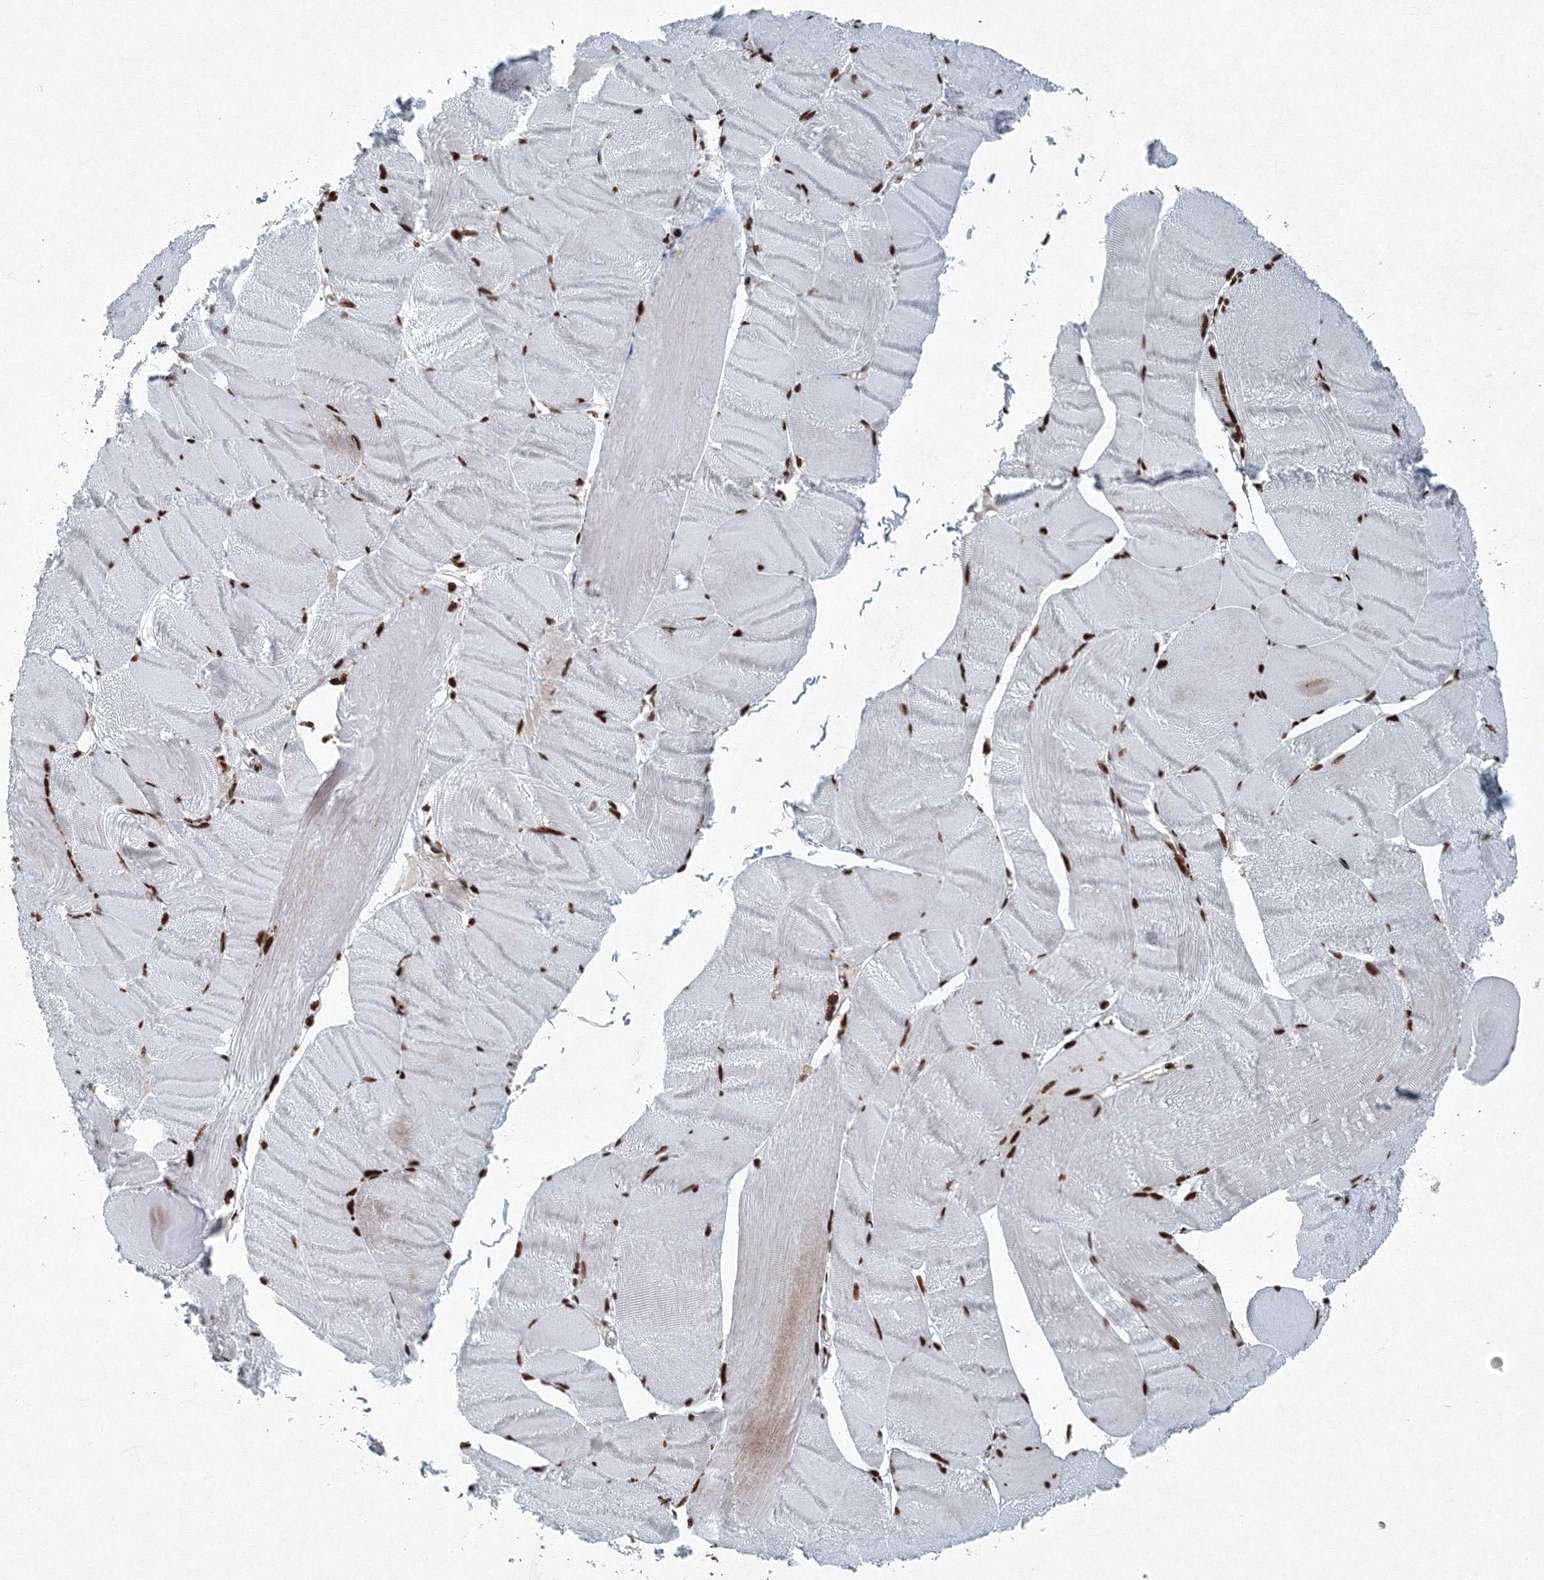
{"staining": {"intensity": "strong", "quantity": ">75%", "location": "nuclear"}, "tissue": "skeletal muscle", "cell_type": "Myocytes", "image_type": "normal", "snomed": [{"axis": "morphology", "description": "Normal tissue, NOS"}, {"axis": "morphology", "description": "Basal cell carcinoma"}, {"axis": "topography", "description": "Skeletal muscle"}], "caption": "This is a photomicrograph of immunohistochemistry (IHC) staining of unremarkable skeletal muscle, which shows strong expression in the nuclear of myocytes.", "gene": "SNRPC", "patient": {"sex": "female", "age": 64}}